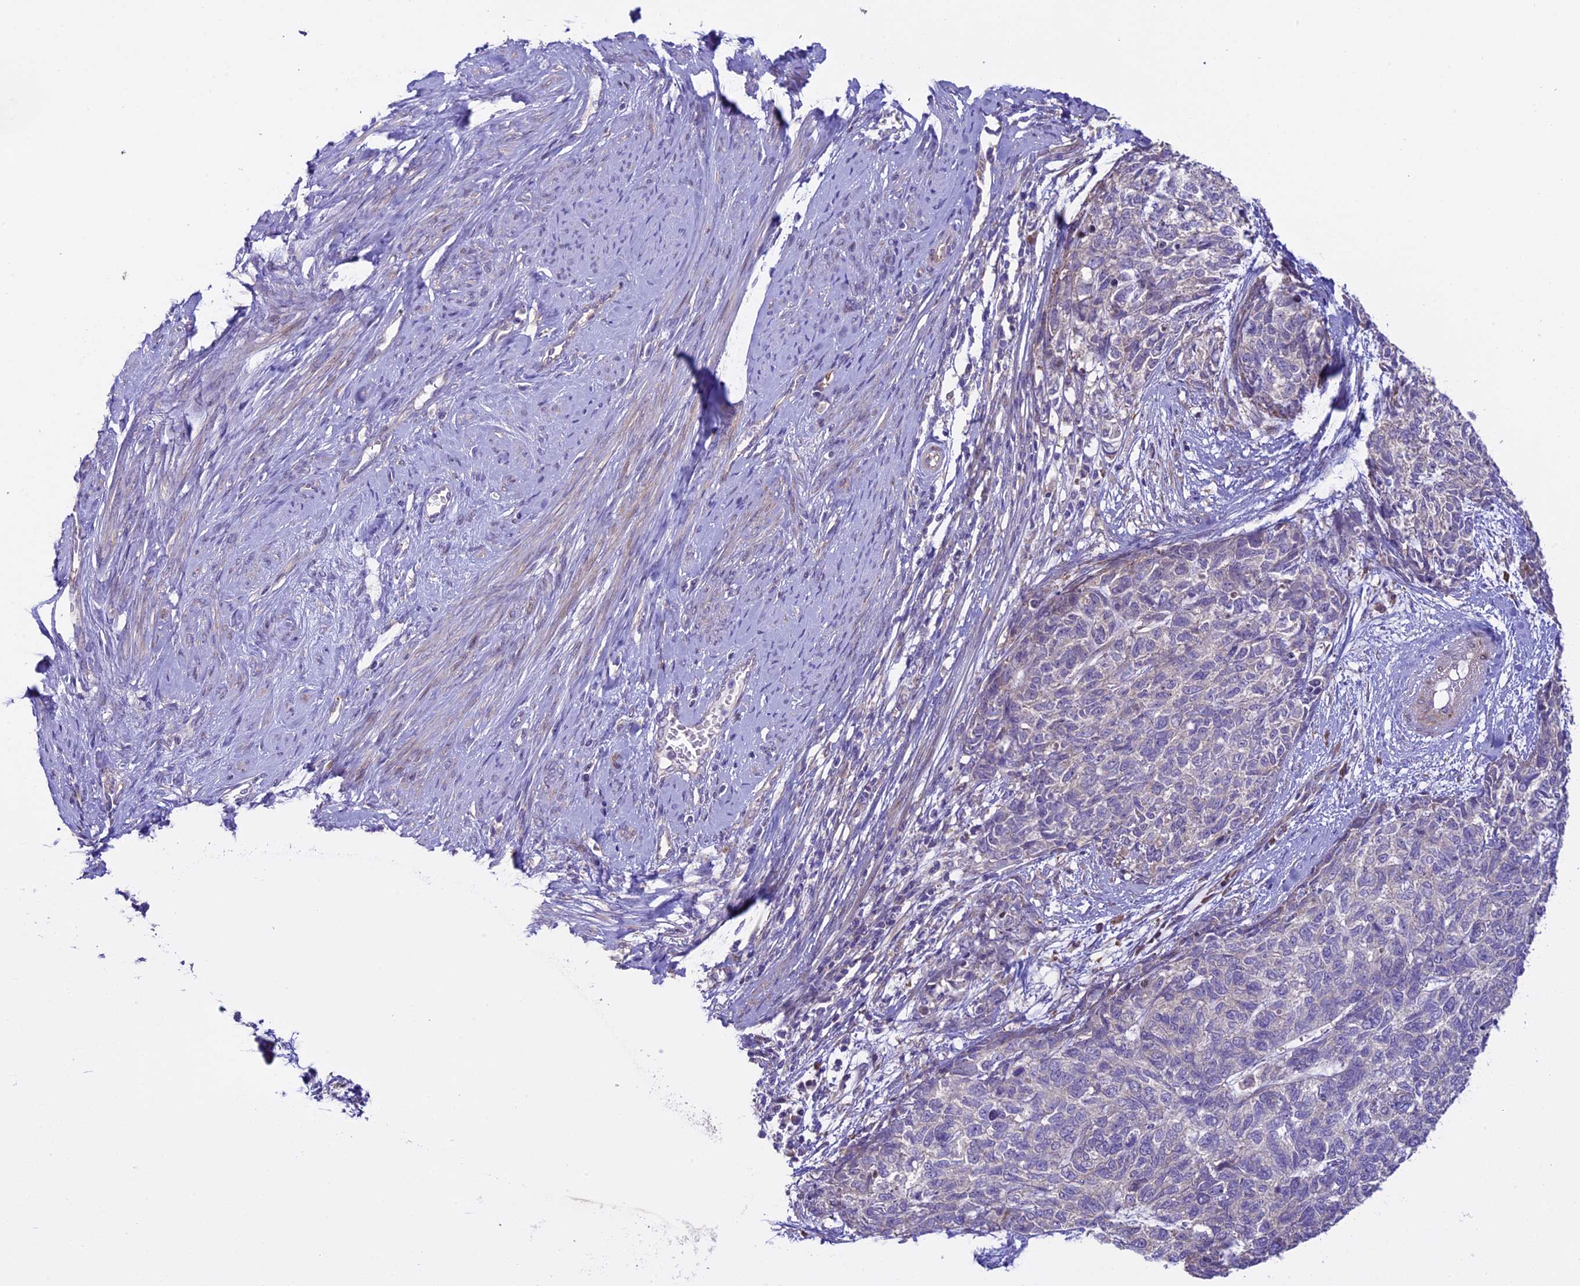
{"staining": {"intensity": "negative", "quantity": "none", "location": "none"}, "tissue": "cervical cancer", "cell_type": "Tumor cells", "image_type": "cancer", "snomed": [{"axis": "morphology", "description": "Squamous cell carcinoma, NOS"}, {"axis": "topography", "description": "Cervix"}], "caption": "This image is of squamous cell carcinoma (cervical) stained with immunohistochemistry (IHC) to label a protein in brown with the nuclei are counter-stained blue. There is no positivity in tumor cells.", "gene": "SPIRE1", "patient": {"sex": "female", "age": 63}}